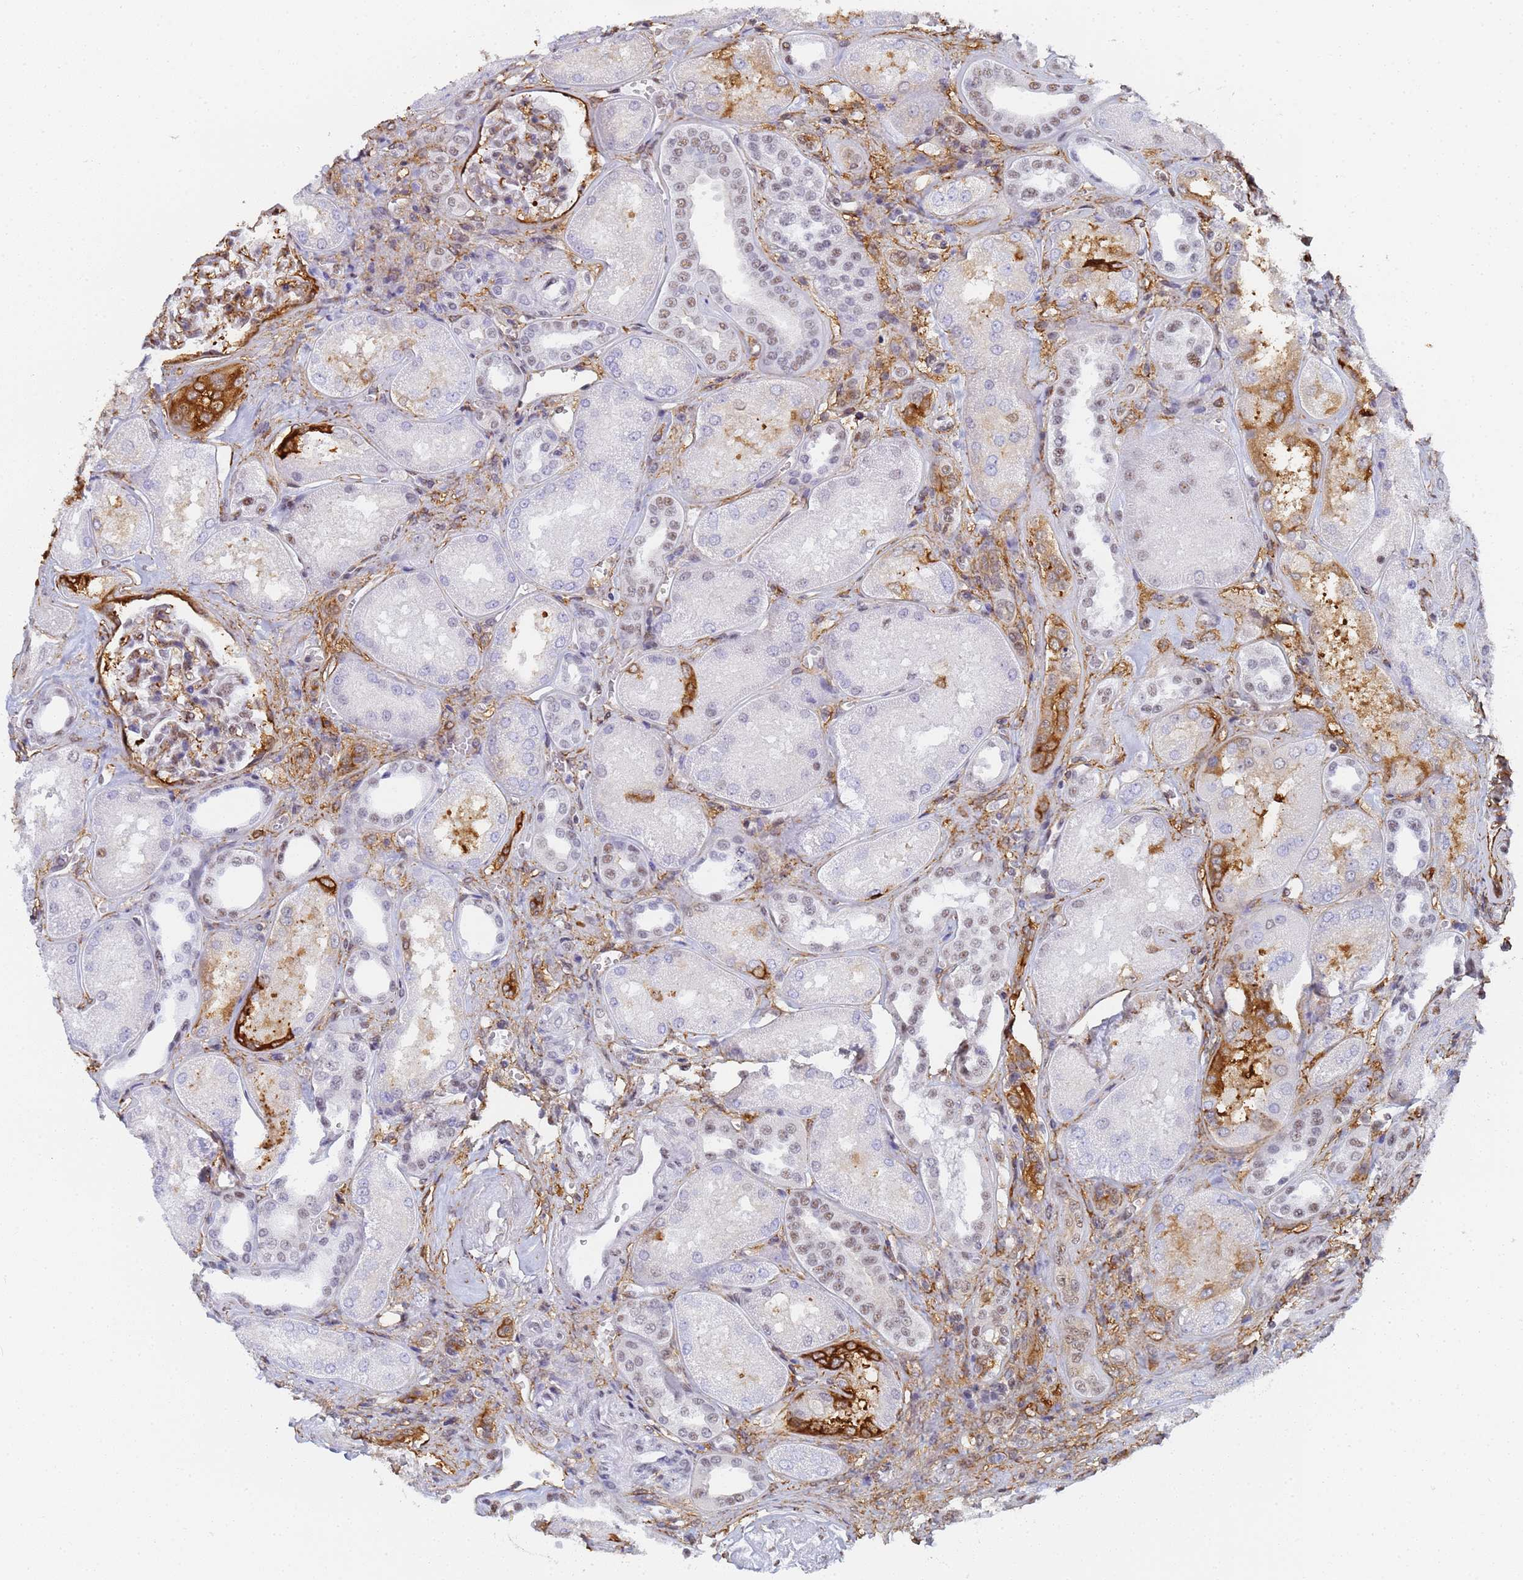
{"staining": {"intensity": "moderate", "quantity": "<25%", "location": "cytoplasmic/membranous"}, "tissue": "kidney", "cell_type": "Cells in glomeruli", "image_type": "normal", "snomed": [{"axis": "morphology", "description": "Normal tissue, NOS"}, {"axis": "morphology", "description": "Adenocarcinoma, NOS"}, {"axis": "topography", "description": "Kidney"}], "caption": "An image of human kidney stained for a protein shows moderate cytoplasmic/membranous brown staining in cells in glomeruli.", "gene": "PRRT4", "patient": {"sex": "female", "age": 68}}